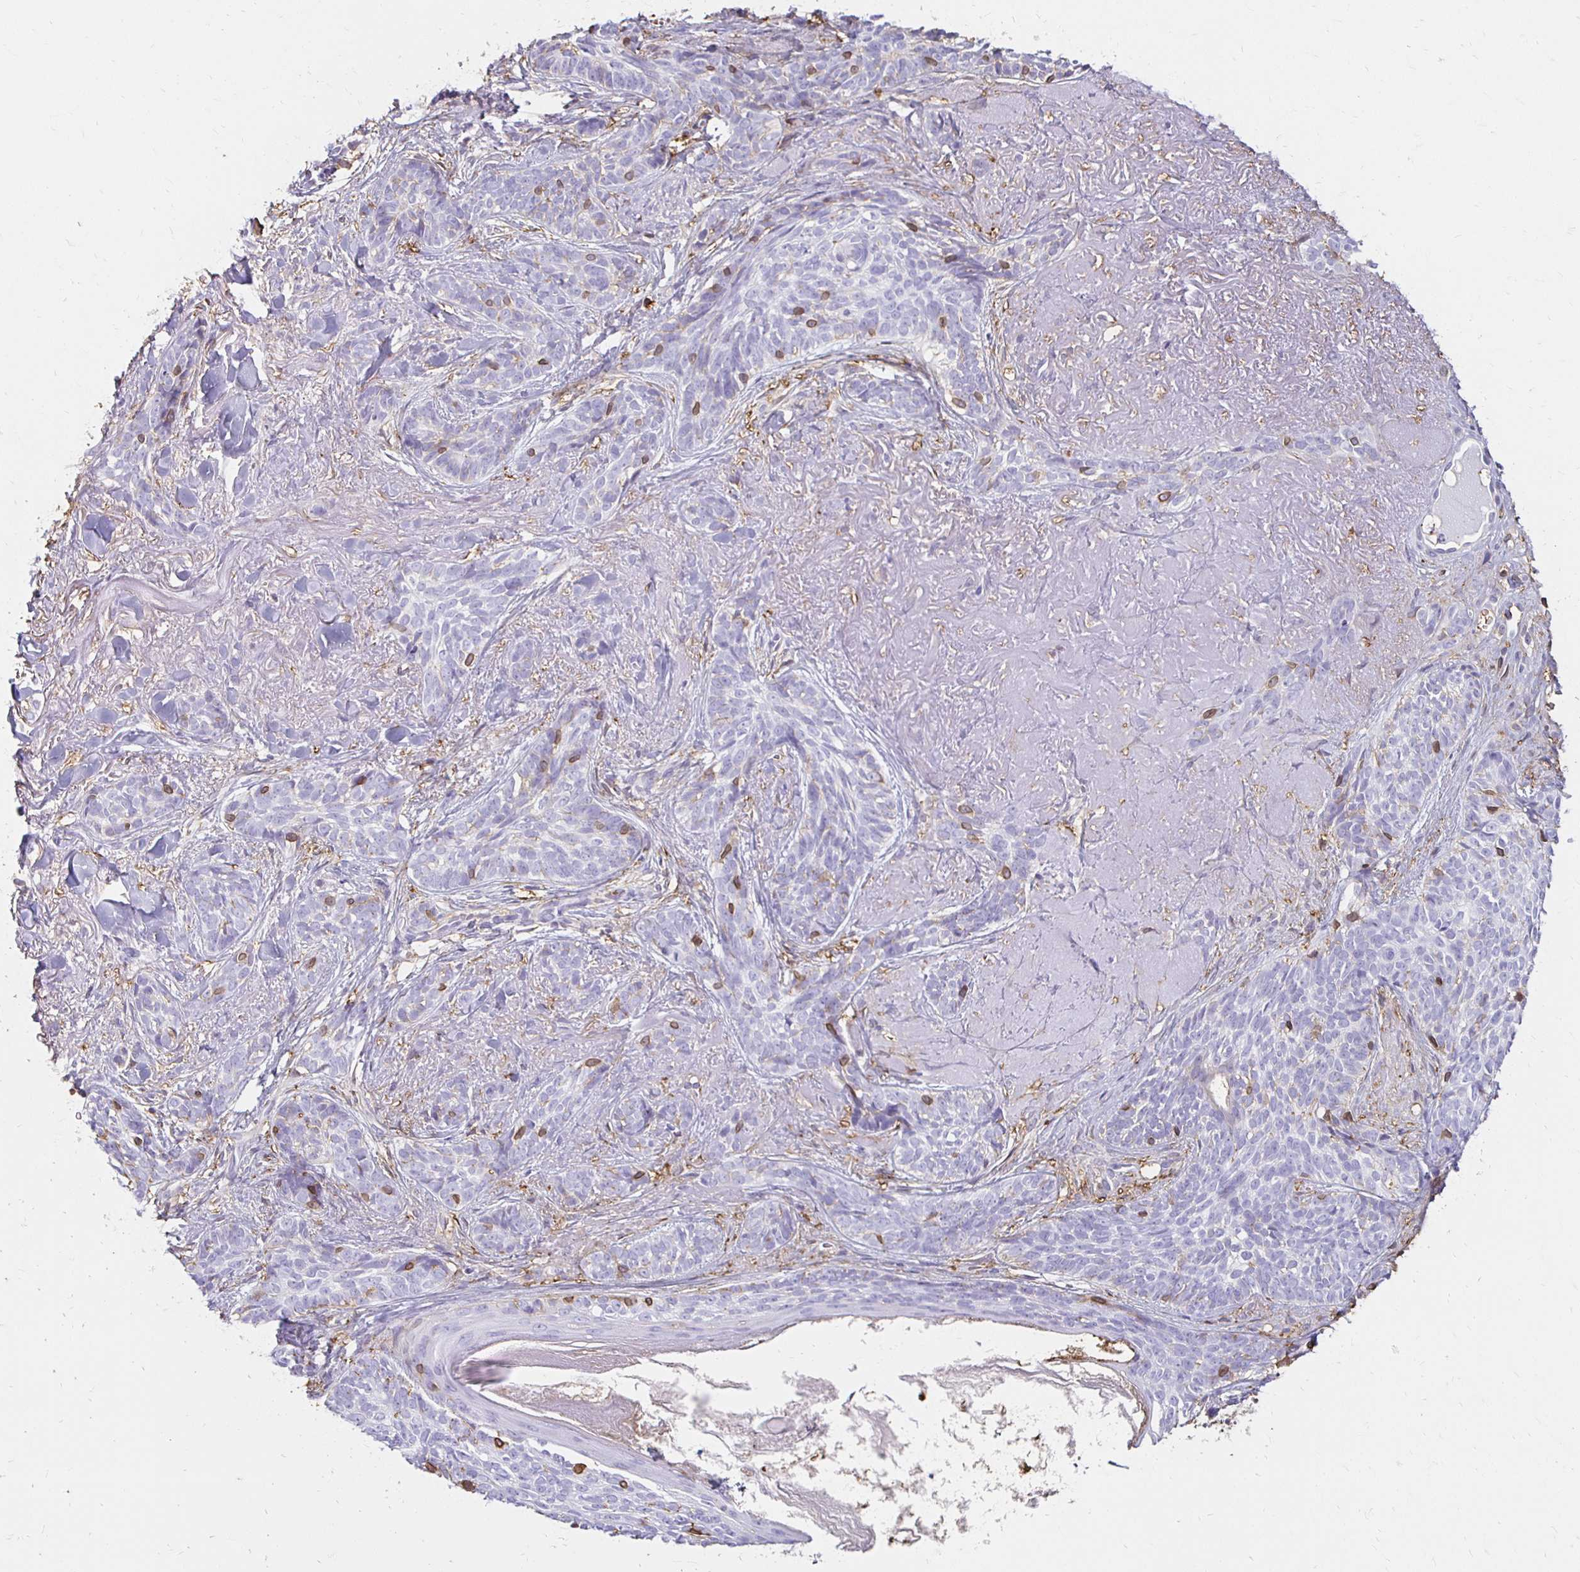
{"staining": {"intensity": "negative", "quantity": "none", "location": "none"}, "tissue": "skin cancer", "cell_type": "Tumor cells", "image_type": "cancer", "snomed": [{"axis": "morphology", "description": "Basal cell carcinoma"}, {"axis": "morphology", "description": "BCC, high aggressive"}, {"axis": "topography", "description": "Skin"}], "caption": "Immunohistochemical staining of human skin cancer (basal cell carcinoma) shows no significant expression in tumor cells.", "gene": "TAS1R3", "patient": {"sex": "female", "age": 79}}